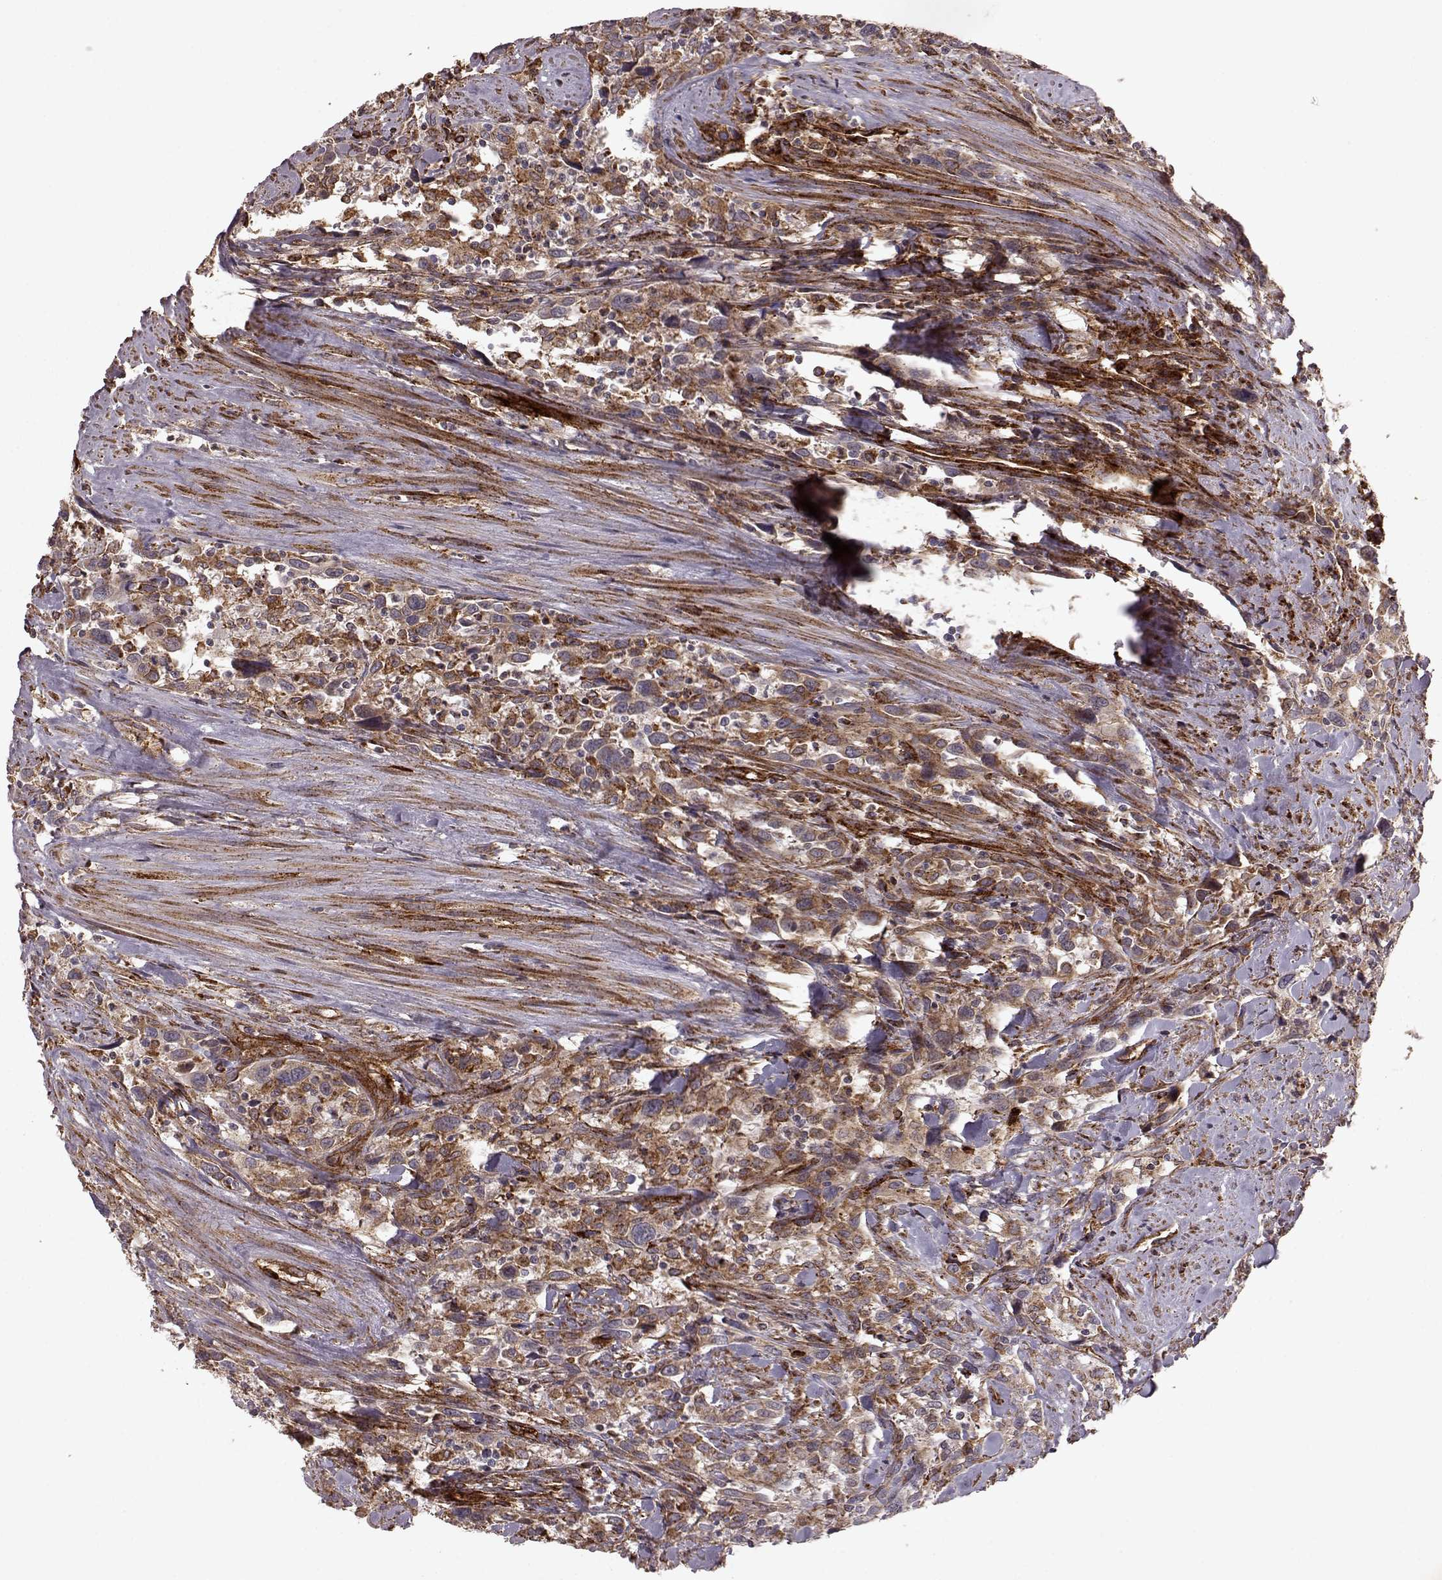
{"staining": {"intensity": "weak", "quantity": ">75%", "location": "cytoplasmic/membranous"}, "tissue": "urothelial cancer", "cell_type": "Tumor cells", "image_type": "cancer", "snomed": [{"axis": "morphology", "description": "Urothelial carcinoma, NOS"}, {"axis": "morphology", "description": "Urothelial carcinoma, High grade"}, {"axis": "topography", "description": "Urinary bladder"}], "caption": "IHC of urothelial cancer reveals low levels of weak cytoplasmic/membranous expression in about >75% of tumor cells. (Stains: DAB (3,3'-diaminobenzidine) in brown, nuclei in blue, Microscopy: brightfield microscopy at high magnification).", "gene": "FXN", "patient": {"sex": "female", "age": 64}}